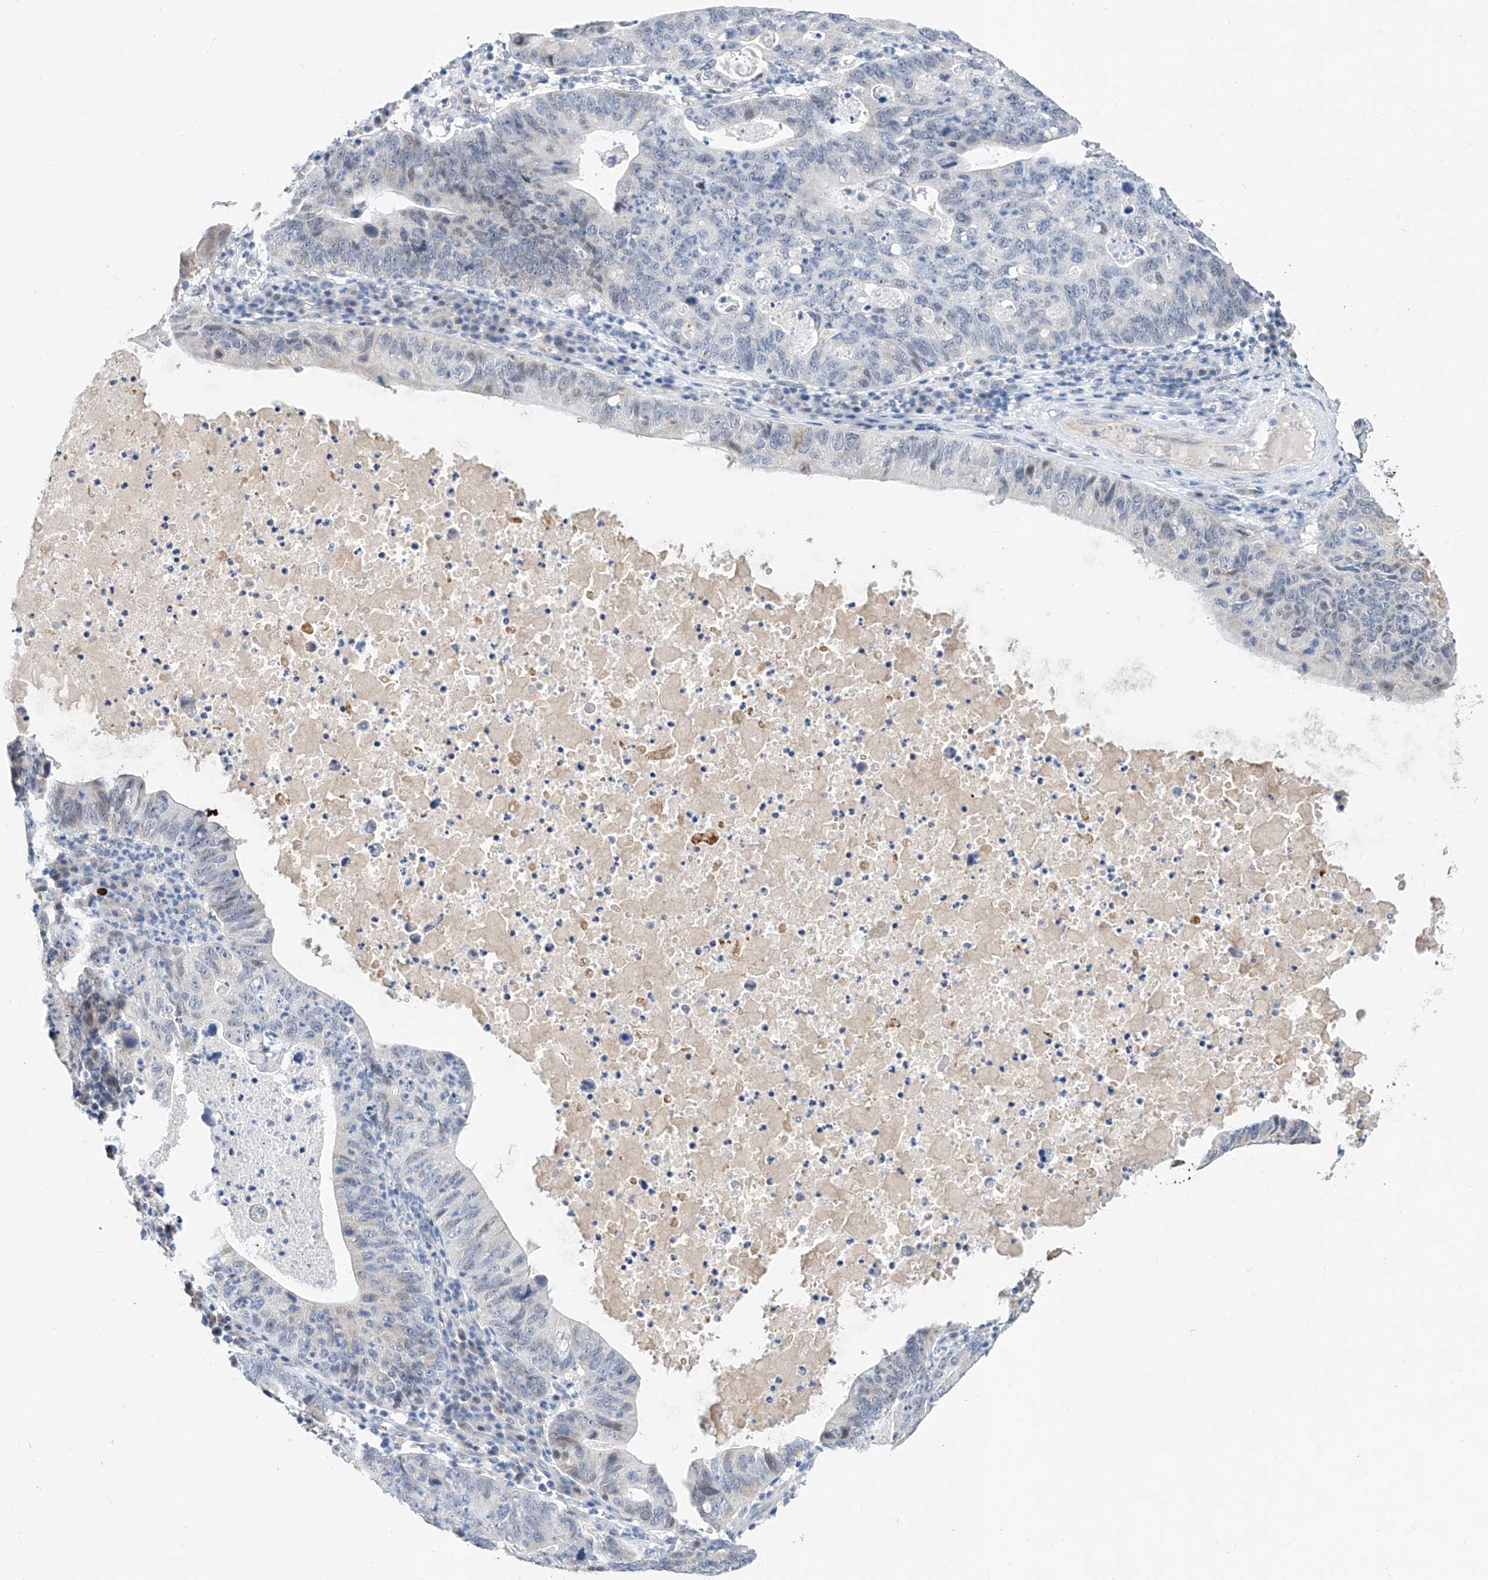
{"staining": {"intensity": "negative", "quantity": "none", "location": "none"}, "tissue": "stomach cancer", "cell_type": "Tumor cells", "image_type": "cancer", "snomed": [{"axis": "morphology", "description": "Adenocarcinoma, NOS"}, {"axis": "topography", "description": "Stomach"}], "caption": "An image of stomach adenocarcinoma stained for a protein displays no brown staining in tumor cells.", "gene": "BPTF", "patient": {"sex": "male", "age": 59}}